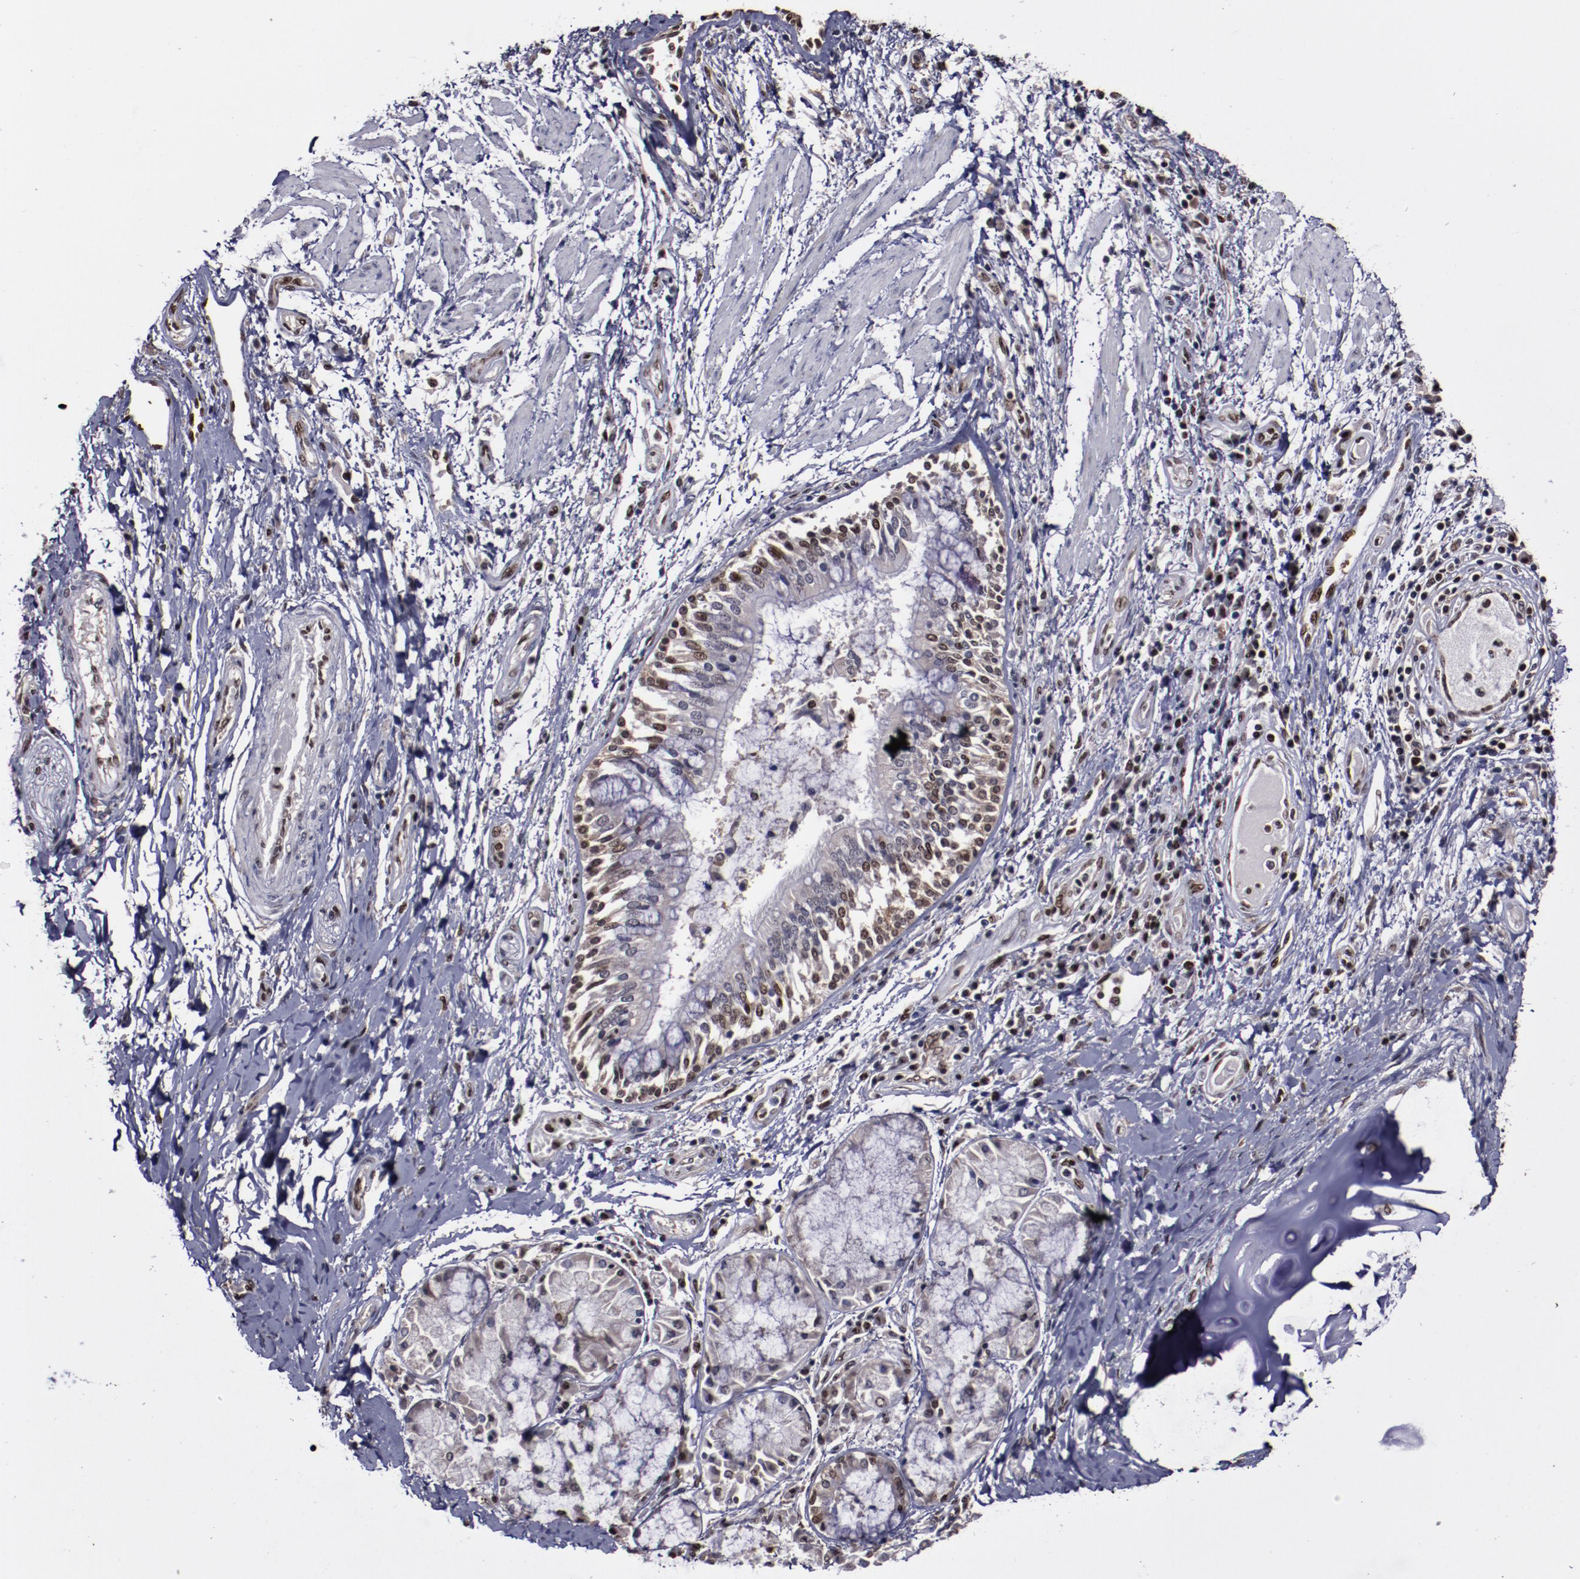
{"staining": {"intensity": "moderate", "quantity": ">75%", "location": "nuclear"}, "tissue": "bronchus", "cell_type": "Respiratory epithelial cells", "image_type": "normal", "snomed": [{"axis": "morphology", "description": "Normal tissue, NOS"}, {"axis": "topography", "description": "Cartilage tissue"}, {"axis": "topography", "description": "Bronchus"}, {"axis": "topography", "description": "Lung"}], "caption": "Human bronchus stained for a protein (brown) displays moderate nuclear positive expression in approximately >75% of respiratory epithelial cells.", "gene": "APEX1", "patient": {"sex": "female", "age": 49}}